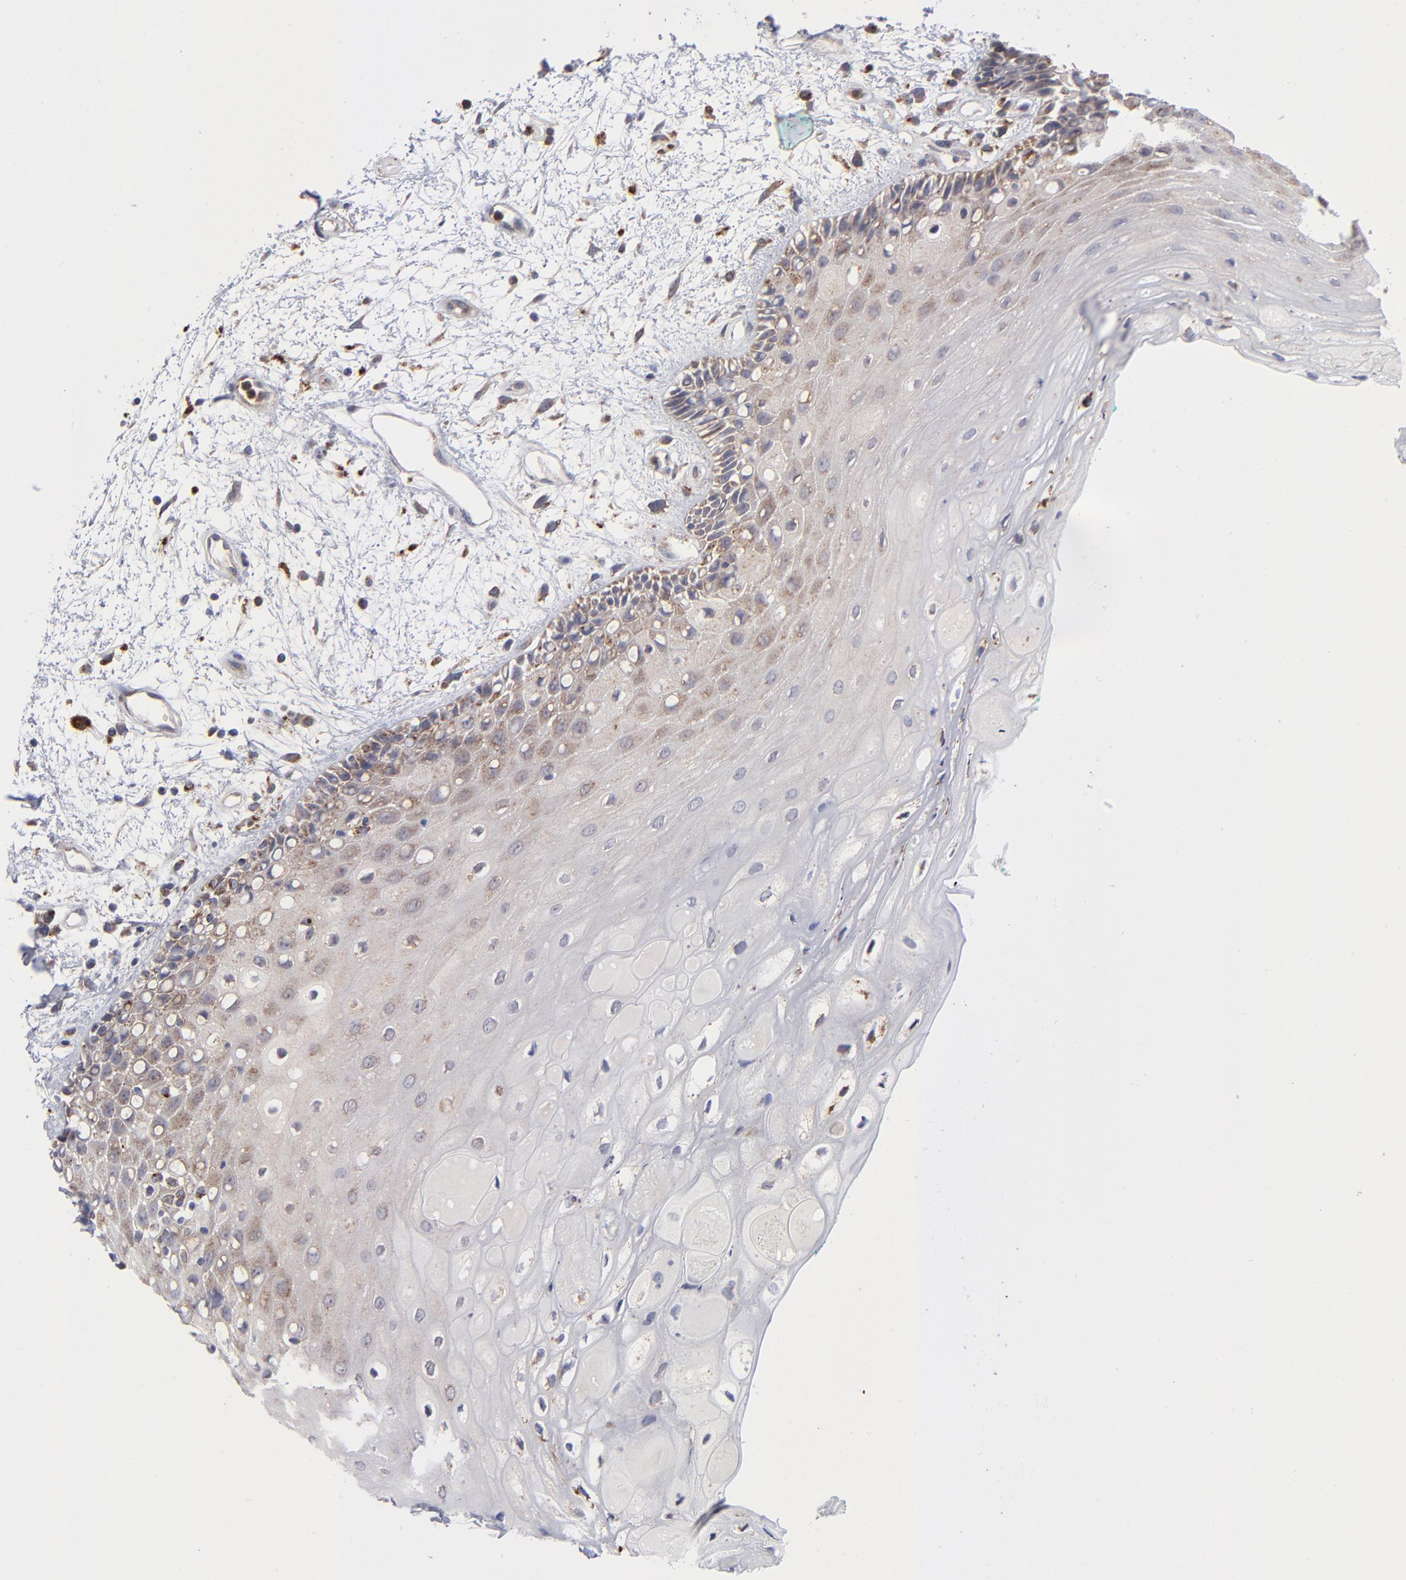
{"staining": {"intensity": "weak", "quantity": "<25%", "location": "cytoplasmic/membranous"}, "tissue": "oral mucosa", "cell_type": "Squamous epithelial cells", "image_type": "normal", "snomed": [{"axis": "morphology", "description": "Normal tissue, NOS"}, {"axis": "morphology", "description": "Squamous cell carcinoma, NOS"}, {"axis": "topography", "description": "Skeletal muscle"}, {"axis": "topography", "description": "Oral tissue"}, {"axis": "topography", "description": "Head-Neck"}], "caption": "Immunohistochemical staining of normal oral mucosa demonstrates no significant expression in squamous epithelial cells. (DAB immunohistochemistry (IHC) with hematoxylin counter stain).", "gene": "RRAGA", "patient": {"sex": "female", "age": 84}}